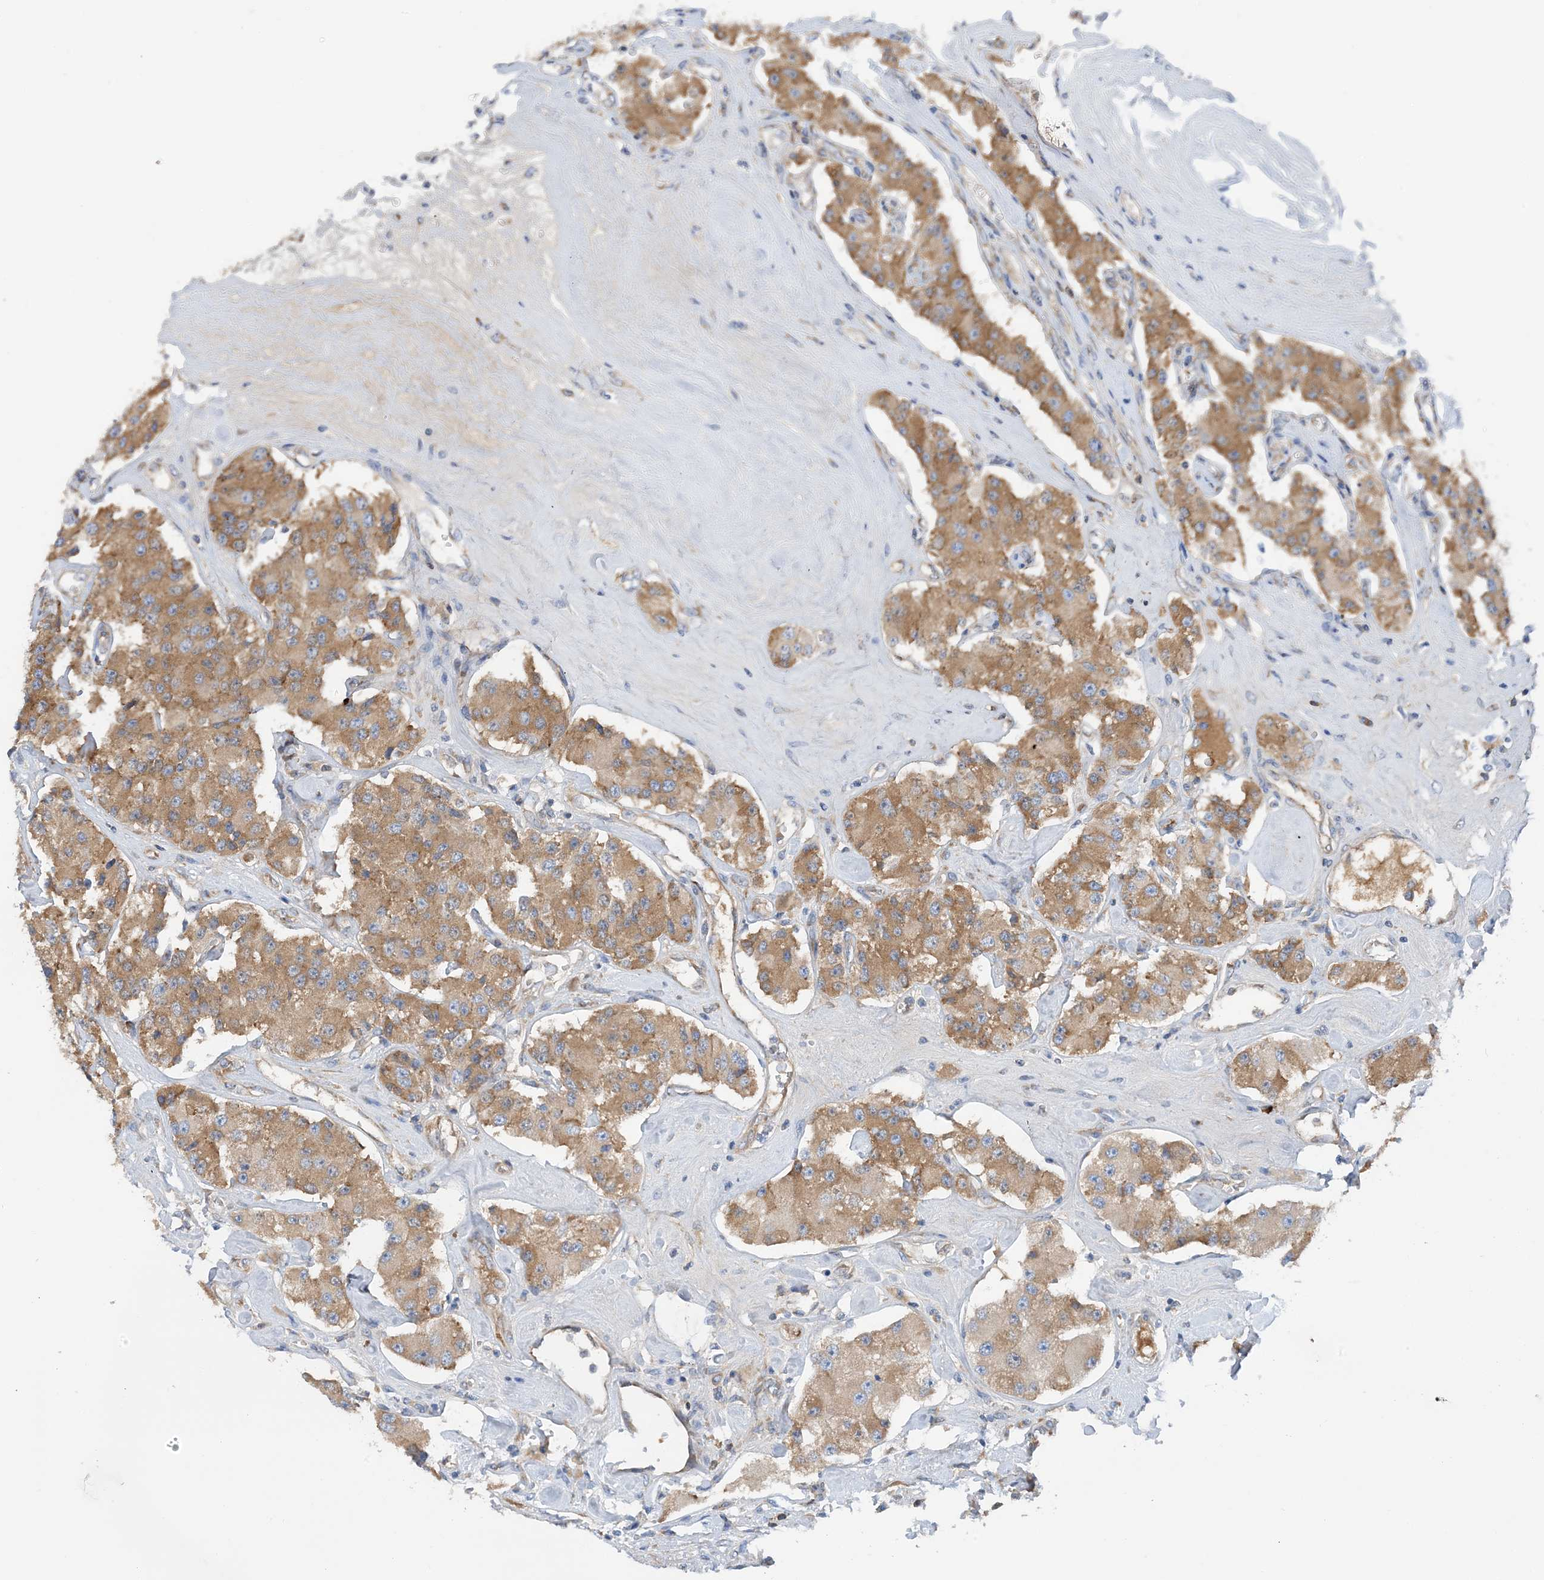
{"staining": {"intensity": "moderate", "quantity": ">75%", "location": "cytoplasmic/membranous"}, "tissue": "carcinoid", "cell_type": "Tumor cells", "image_type": "cancer", "snomed": [{"axis": "morphology", "description": "Carcinoid, malignant, NOS"}, {"axis": "topography", "description": "Pancreas"}], "caption": "The photomicrograph reveals immunohistochemical staining of carcinoid (malignant). There is moderate cytoplasmic/membranous staining is present in about >75% of tumor cells.", "gene": "SLC5A11", "patient": {"sex": "male", "age": 41}}